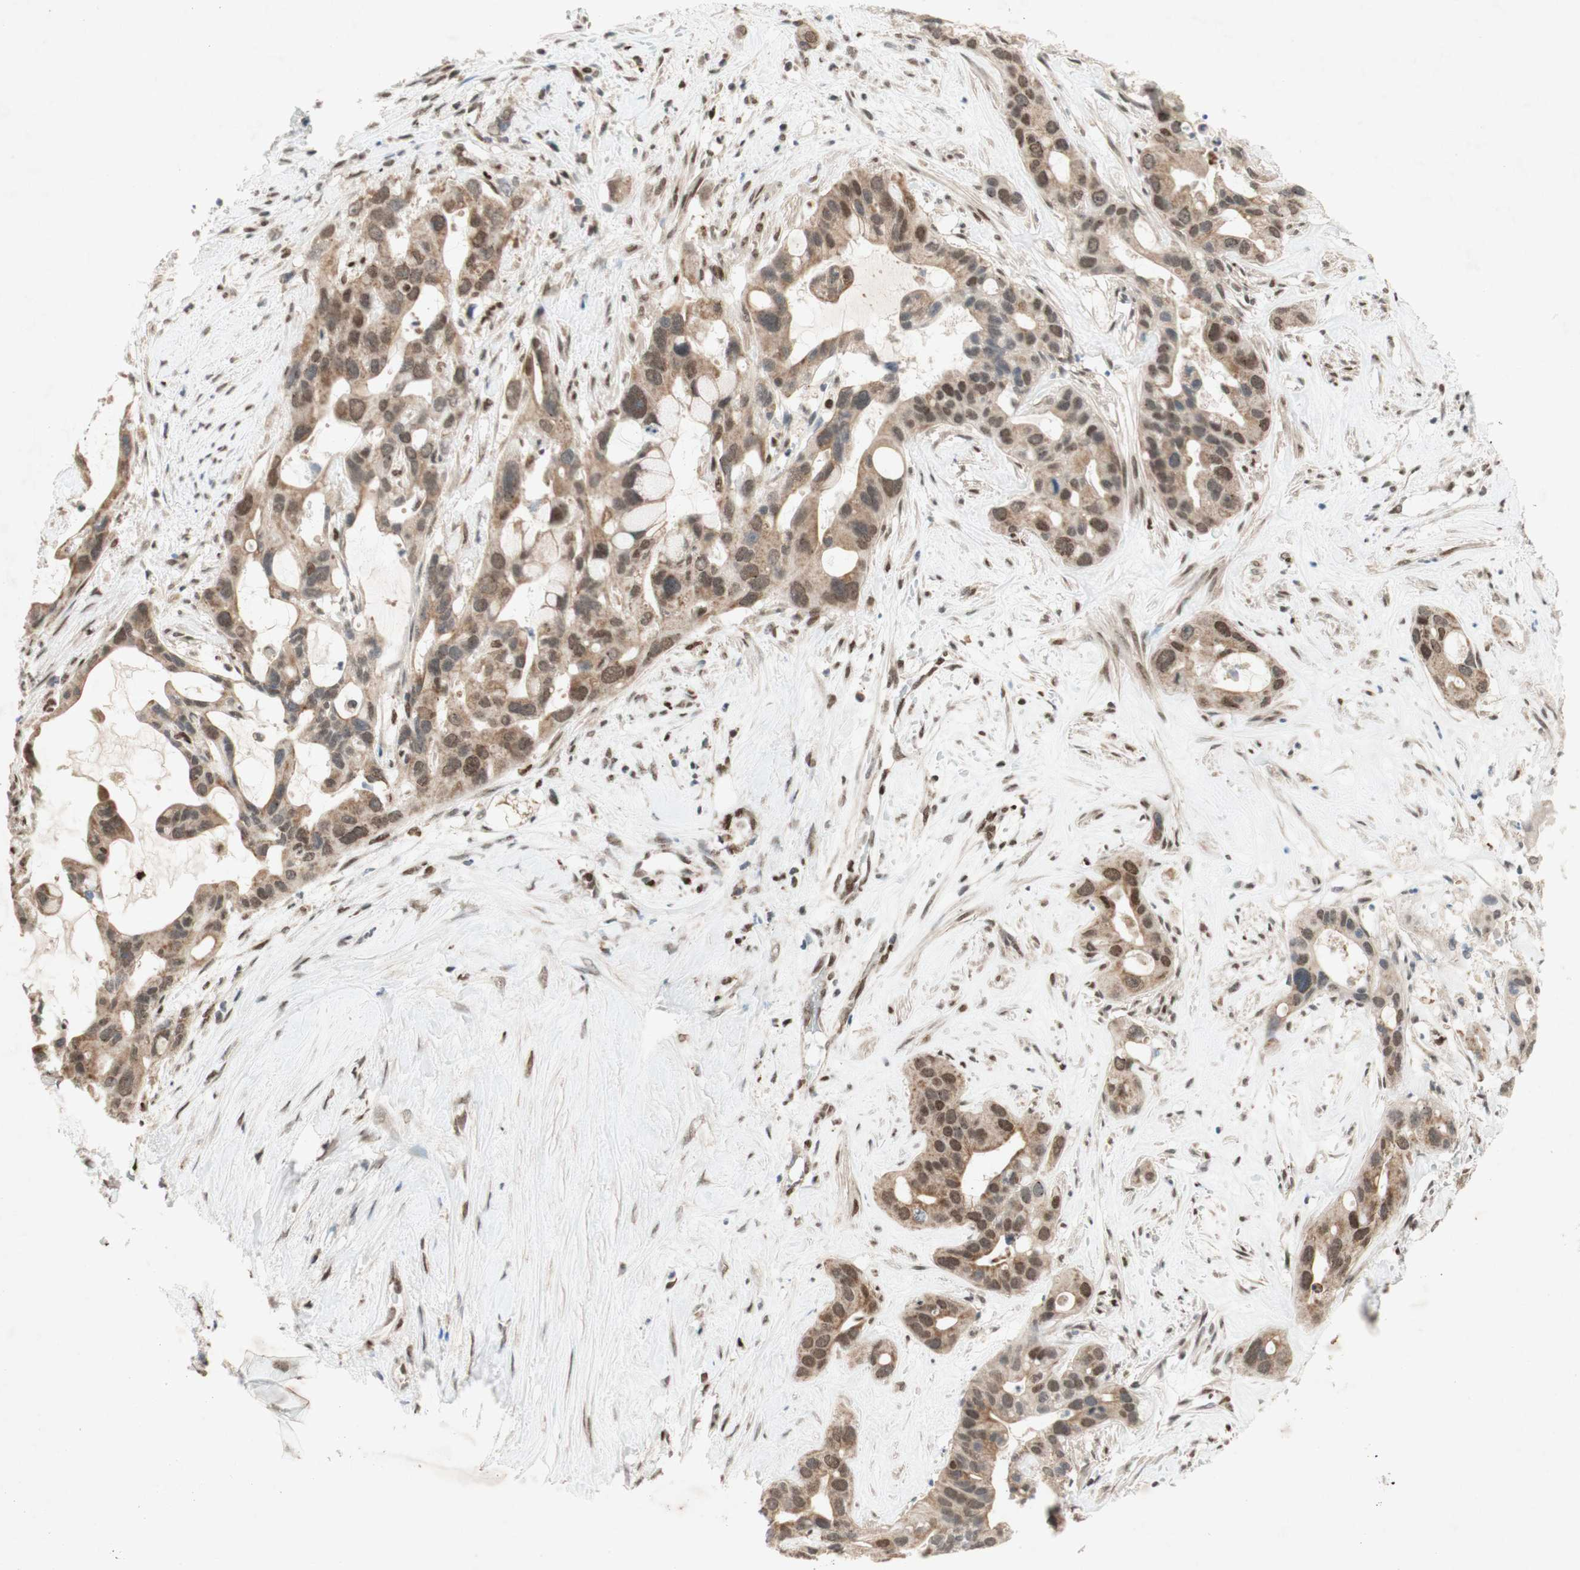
{"staining": {"intensity": "moderate", "quantity": "25%-75%", "location": "cytoplasmic/membranous,nuclear"}, "tissue": "liver cancer", "cell_type": "Tumor cells", "image_type": "cancer", "snomed": [{"axis": "morphology", "description": "Cholangiocarcinoma"}, {"axis": "topography", "description": "Liver"}], "caption": "Liver cancer (cholangiocarcinoma) stained with a protein marker displays moderate staining in tumor cells.", "gene": "DNMT3A", "patient": {"sex": "female", "age": 65}}